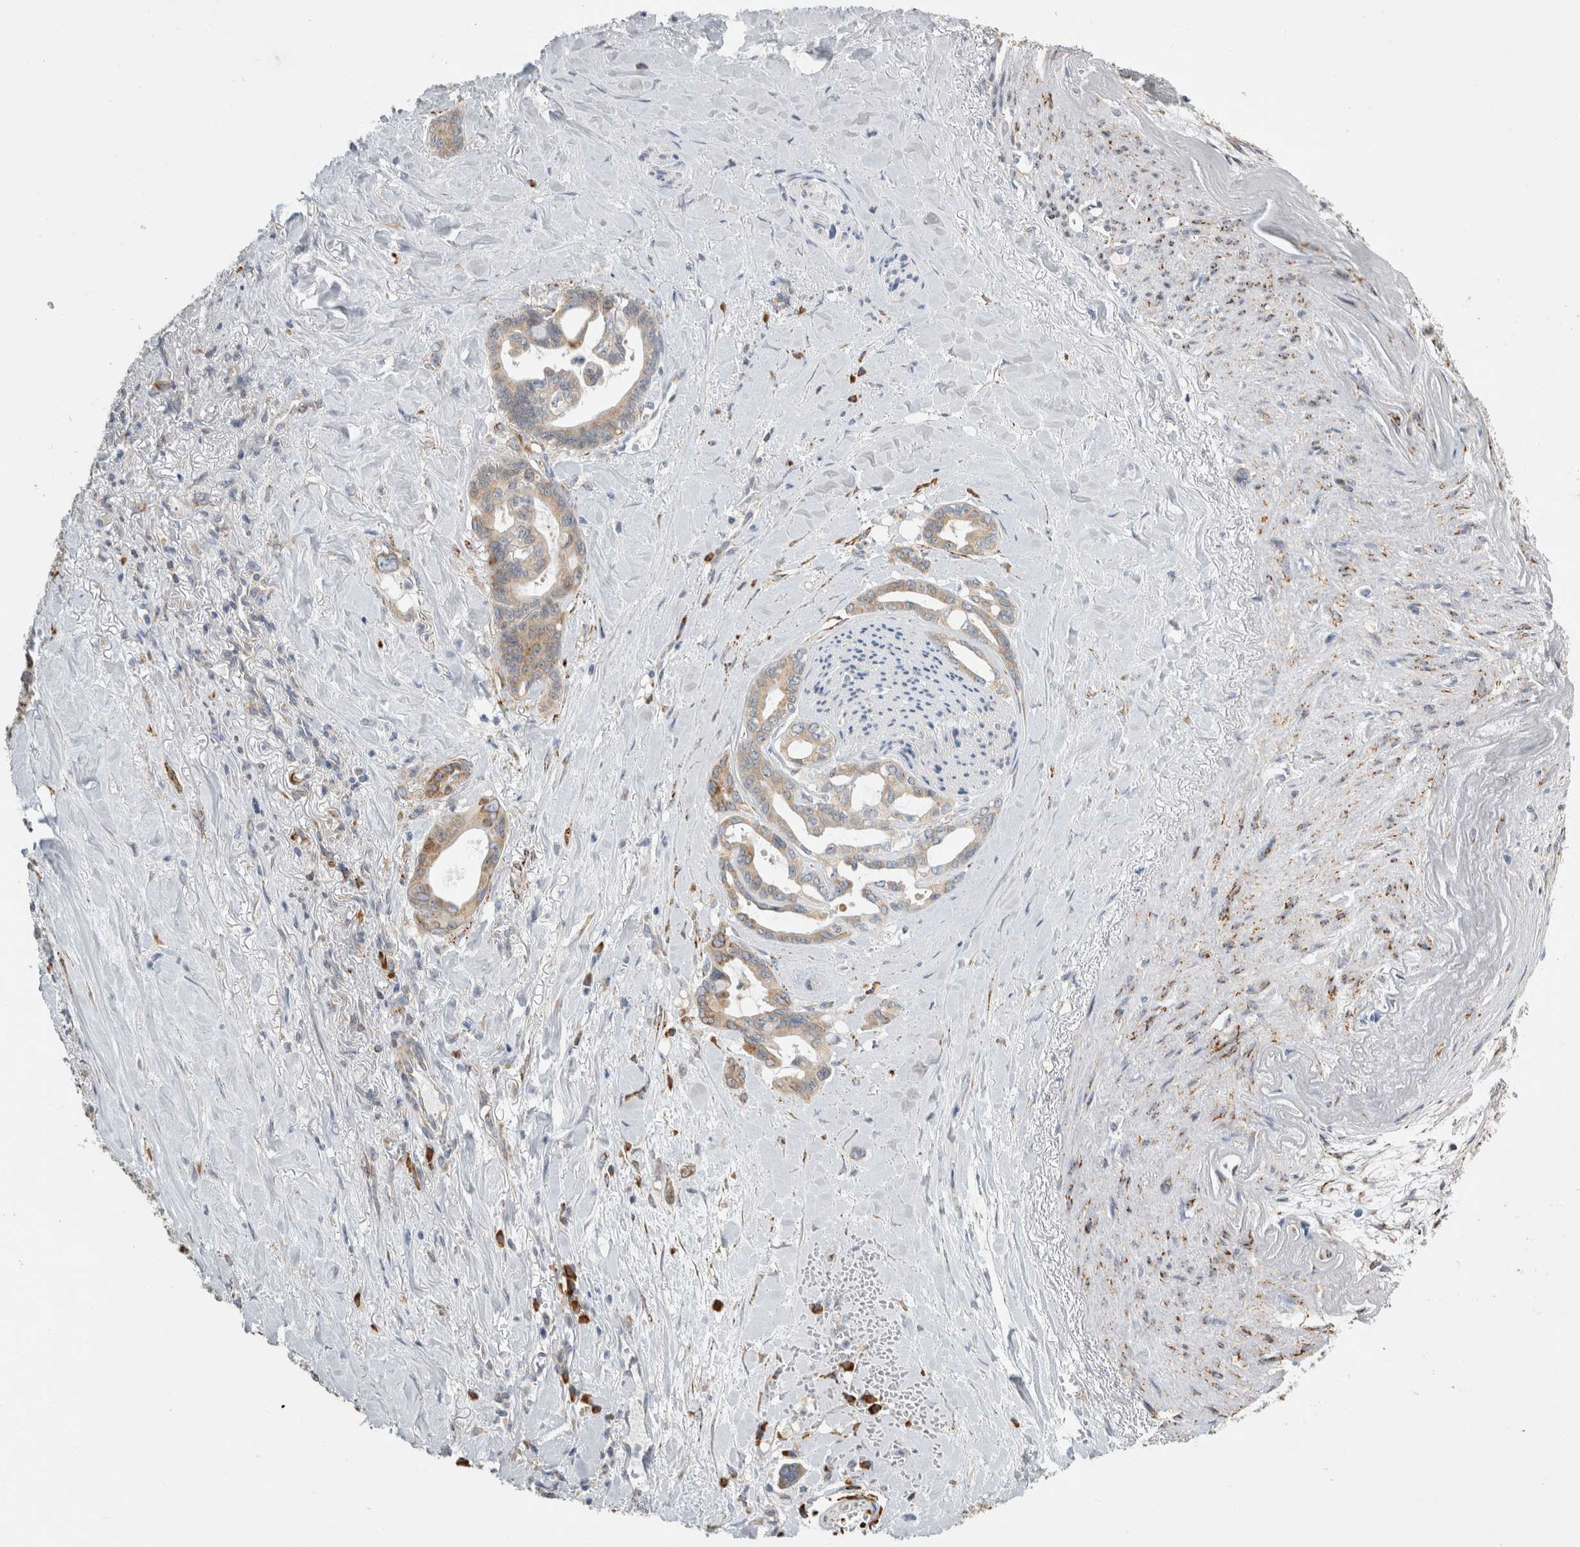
{"staining": {"intensity": "weak", "quantity": ">75%", "location": "cytoplasmic/membranous"}, "tissue": "pancreatic cancer", "cell_type": "Tumor cells", "image_type": "cancer", "snomed": [{"axis": "morphology", "description": "Adenocarcinoma, NOS"}, {"axis": "topography", "description": "Pancreas"}], "caption": "Protein expression analysis of human pancreatic cancer reveals weak cytoplasmic/membranous positivity in approximately >75% of tumor cells.", "gene": "RPN2", "patient": {"sex": "male", "age": 70}}